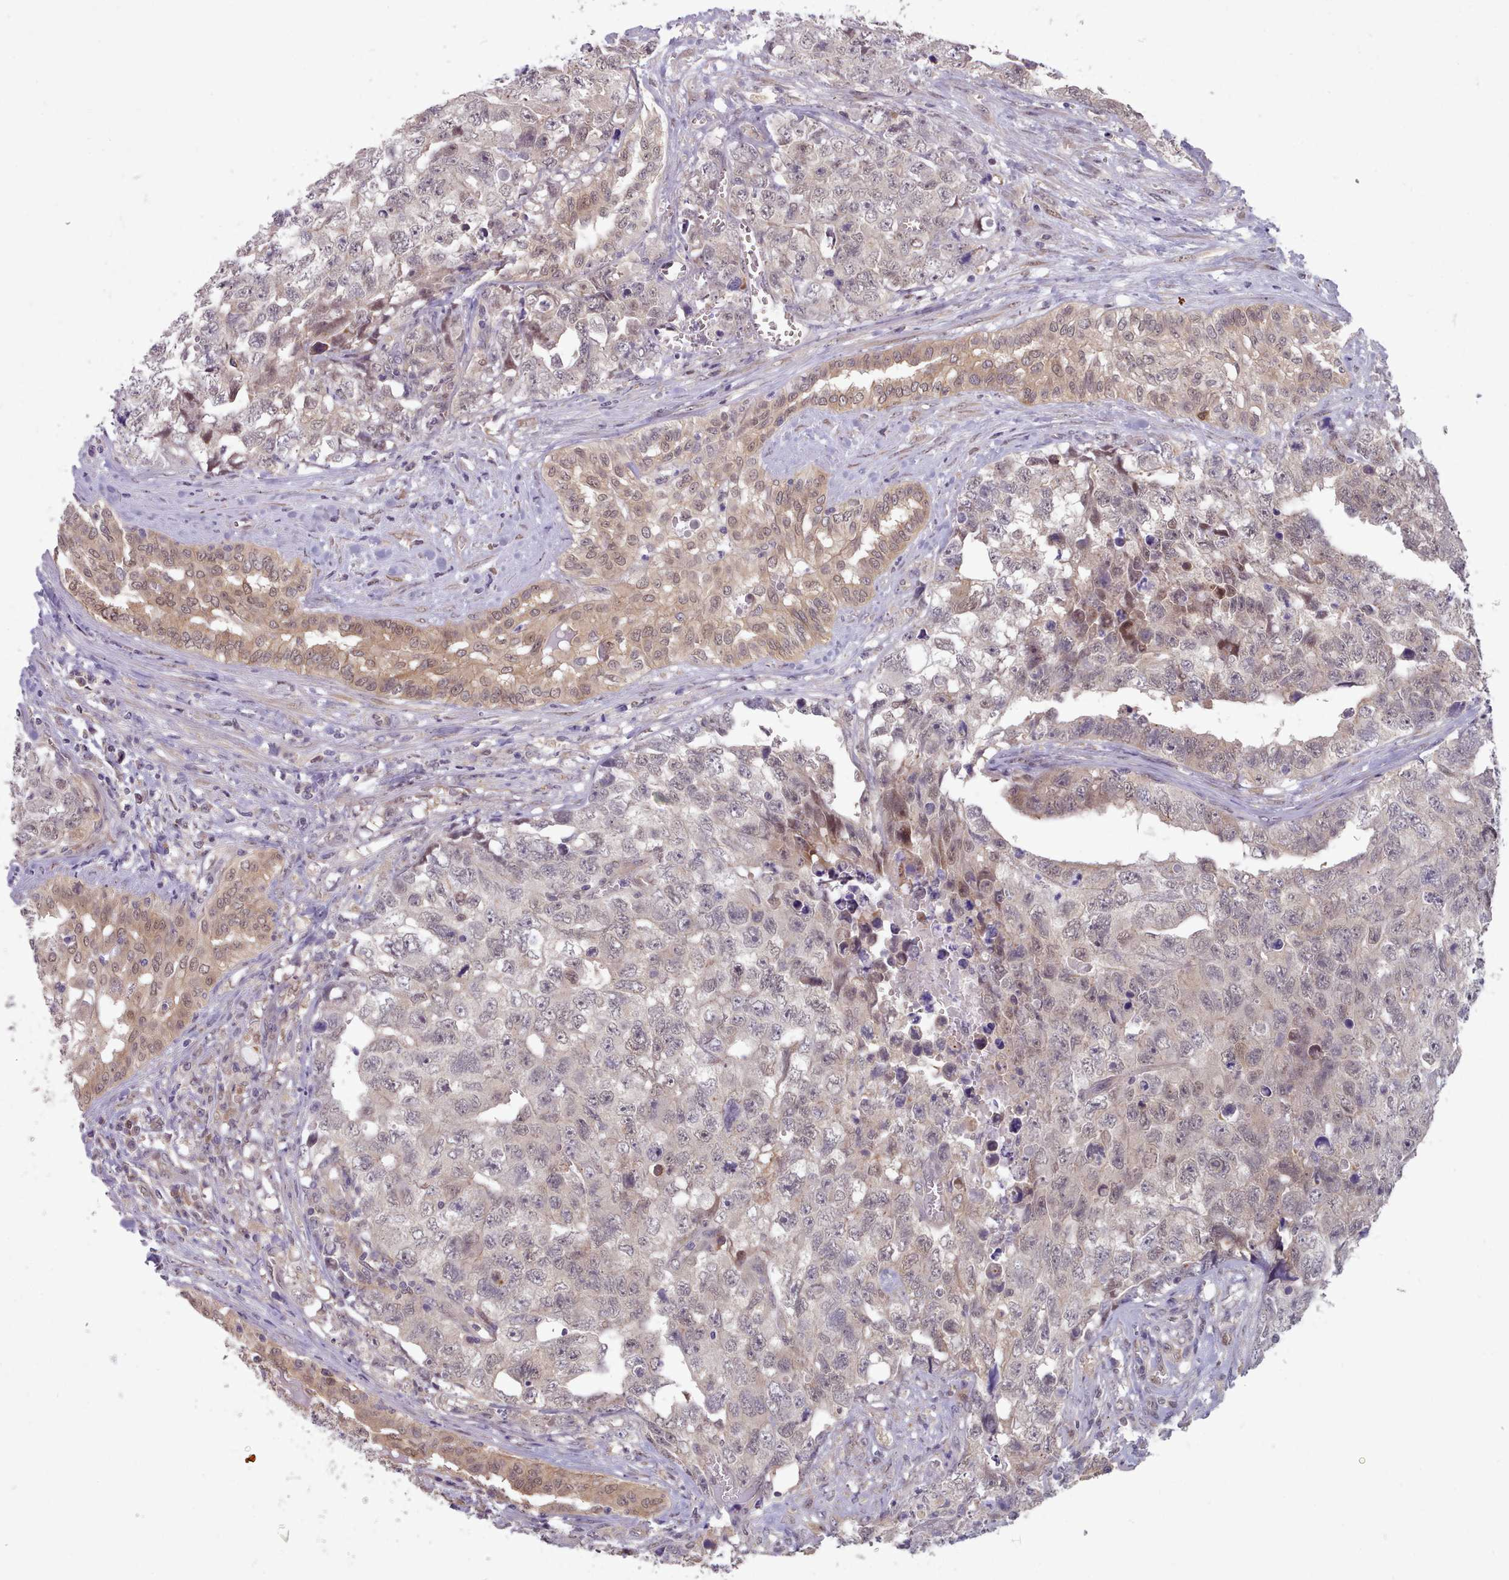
{"staining": {"intensity": "weak", "quantity": "<25%", "location": "cytoplasmic/membranous,nuclear"}, "tissue": "testis cancer", "cell_type": "Tumor cells", "image_type": "cancer", "snomed": [{"axis": "morphology", "description": "Carcinoma, Embryonal, NOS"}, {"axis": "topography", "description": "Testis"}], "caption": "Tumor cells show no significant staining in testis cancer.", "gene": "CES3", "patient": {"sex": "male", "age": 31}}